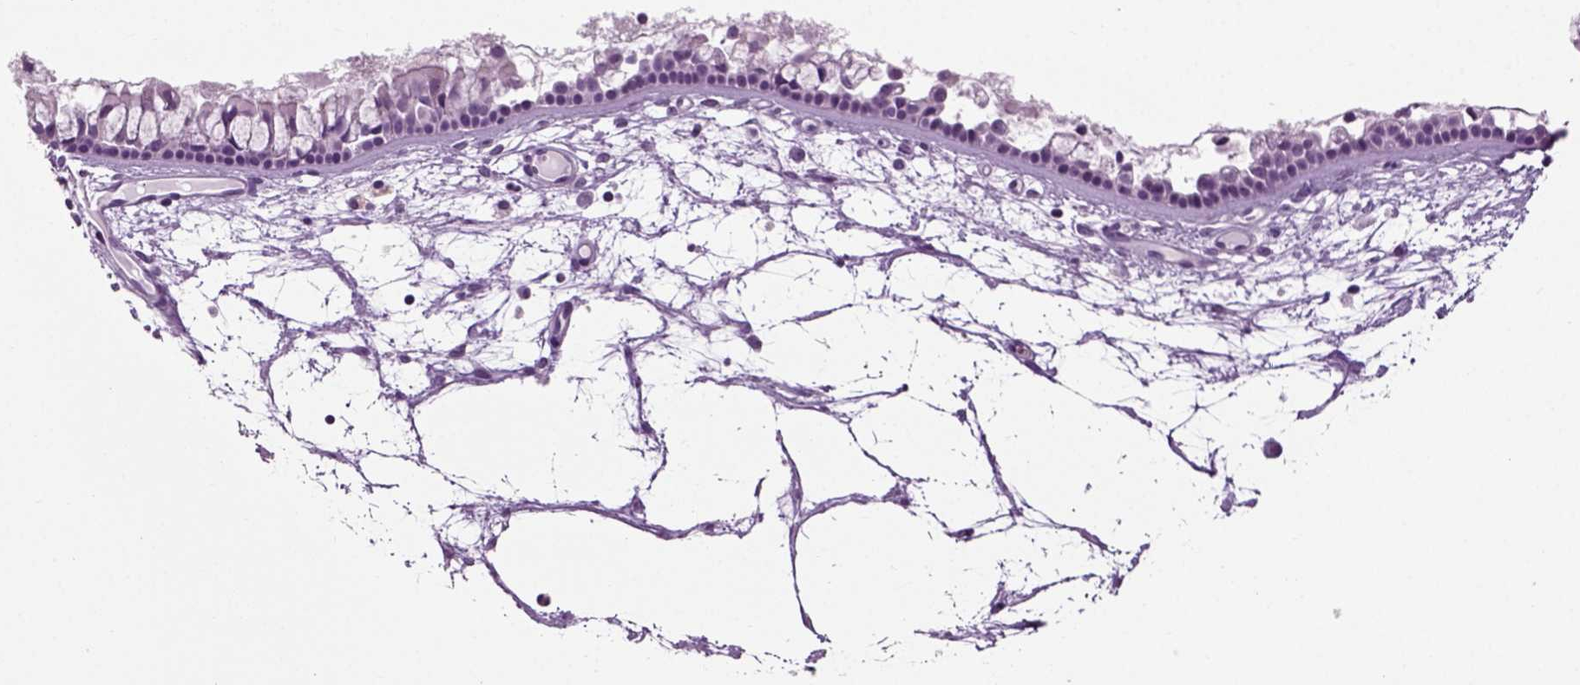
{"staining": {"intensity": "negative", "quantity": "none", "location": "none"}, "tissue": "nasopharynx", "cell_type": "Respiratory epithelial cells", "image_type": "normal", "snomed": [{"axis": "morphology", "description": "Normal tissue, NOS"}, {"axis": "topography", "description": "Nasopharynx"}], "caption": "IHC of normal human nasopharynx demonstrates no positivity in respiratory epithelial cells.", "gene": "ZC2HC1C", "patient": {"sex": "female", "age": 68}}